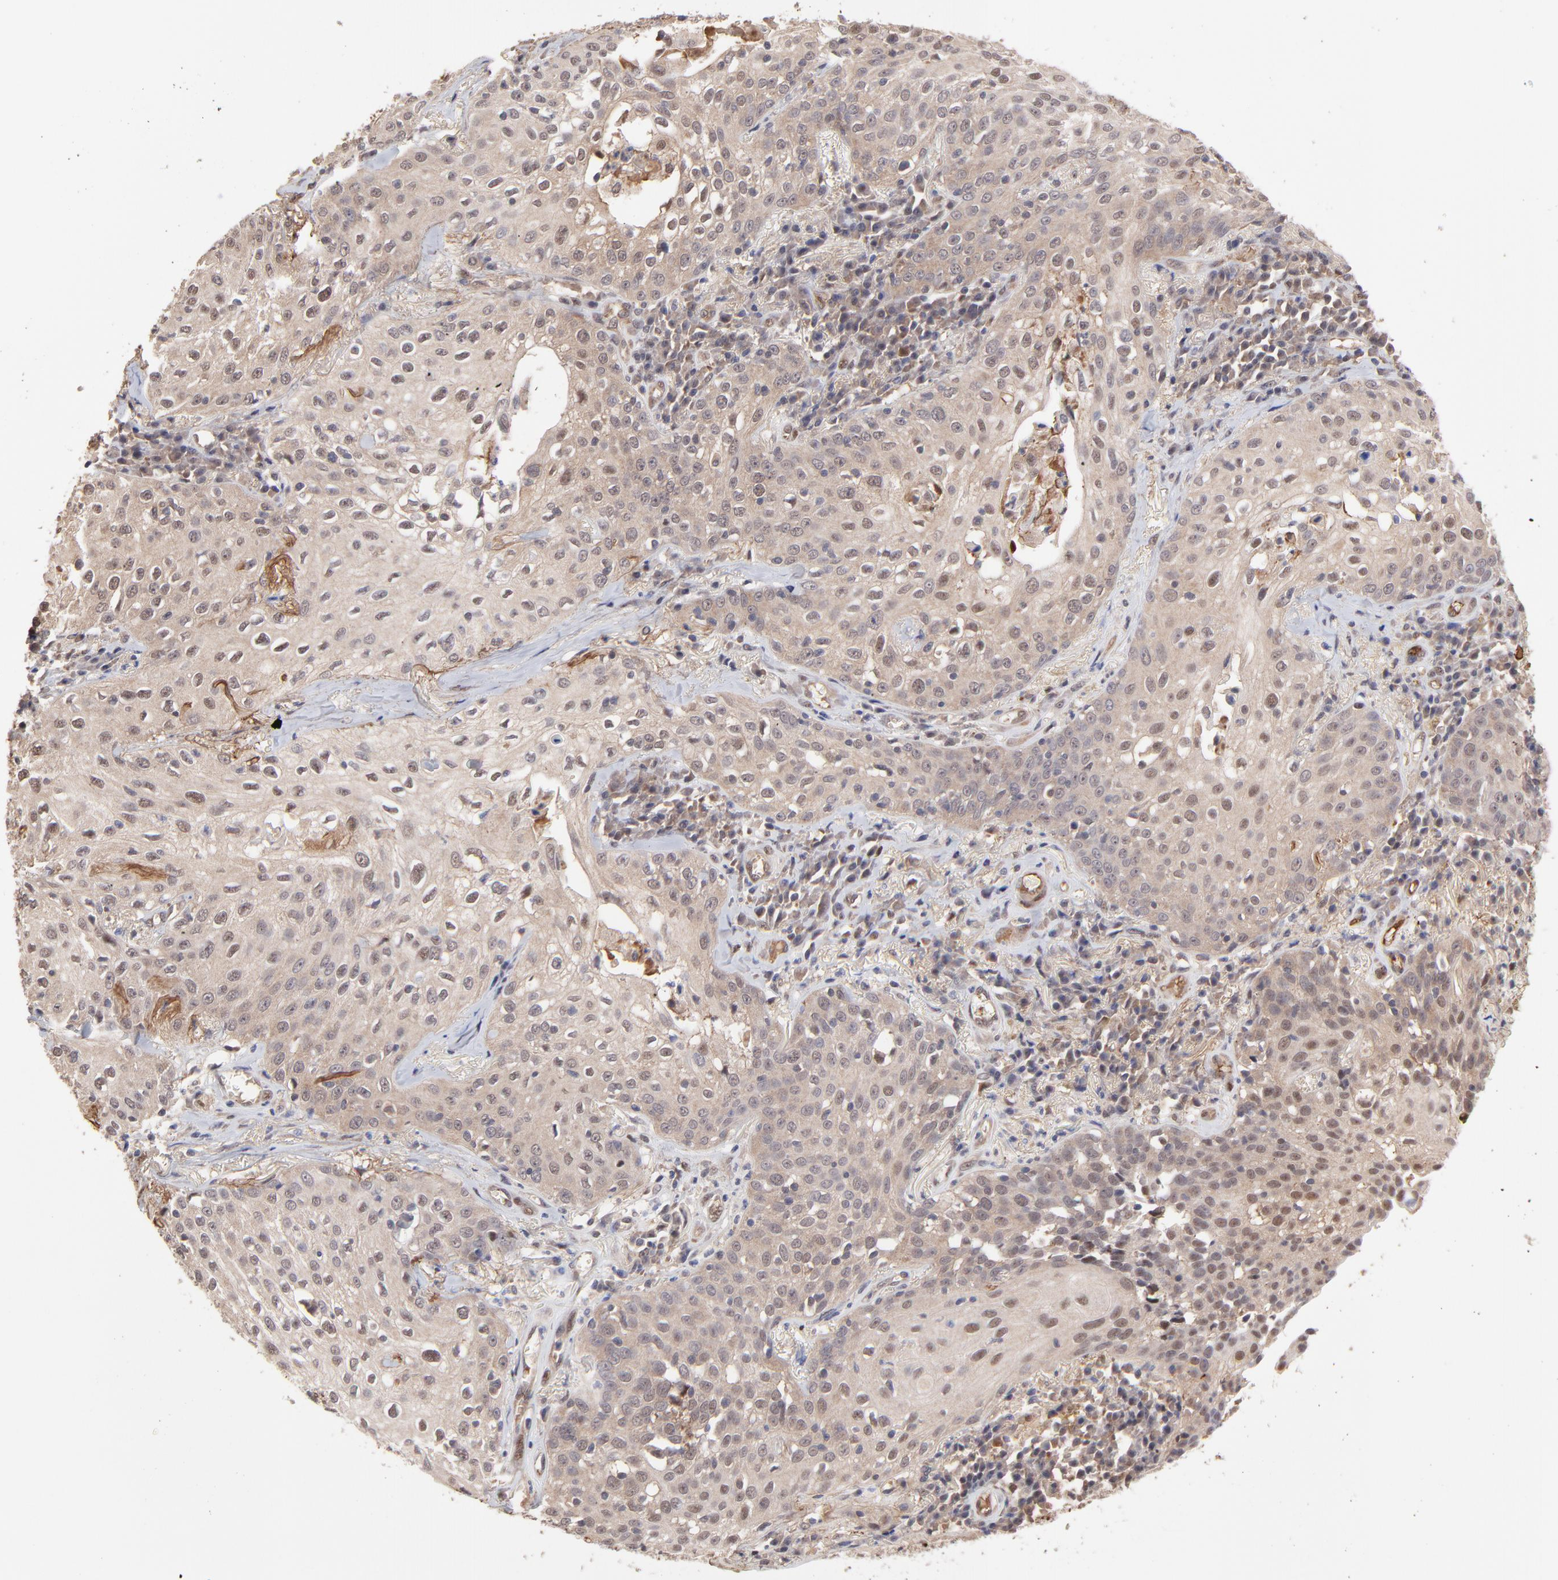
{"staining": {"intensity": "moderate", "quantity": "25%-75%", "location": "cytoplasmic/membranous,nuclear"}, "tissue": "skin cancer", "cell_type": "Tumor cells", "image_type": "cancer", "snomed": [{"axis": "morphology", "description": "Squamous cell carcinoma, NOS"}, {"axis": "topography", "description": "Skin"}], "caption": "Immunohistochemical staining of human skin cancer (squamous cell carcinoma) reveals medium levels of moderate cytoplasmic/membranous and nuclear protein expression in about 25%-75% of tumor cells. (DAB IHC, brown staining for protein, blue staining for nuclei).", "gene": "PSMD14", "patient": {"sex": "male", "age": 65}}